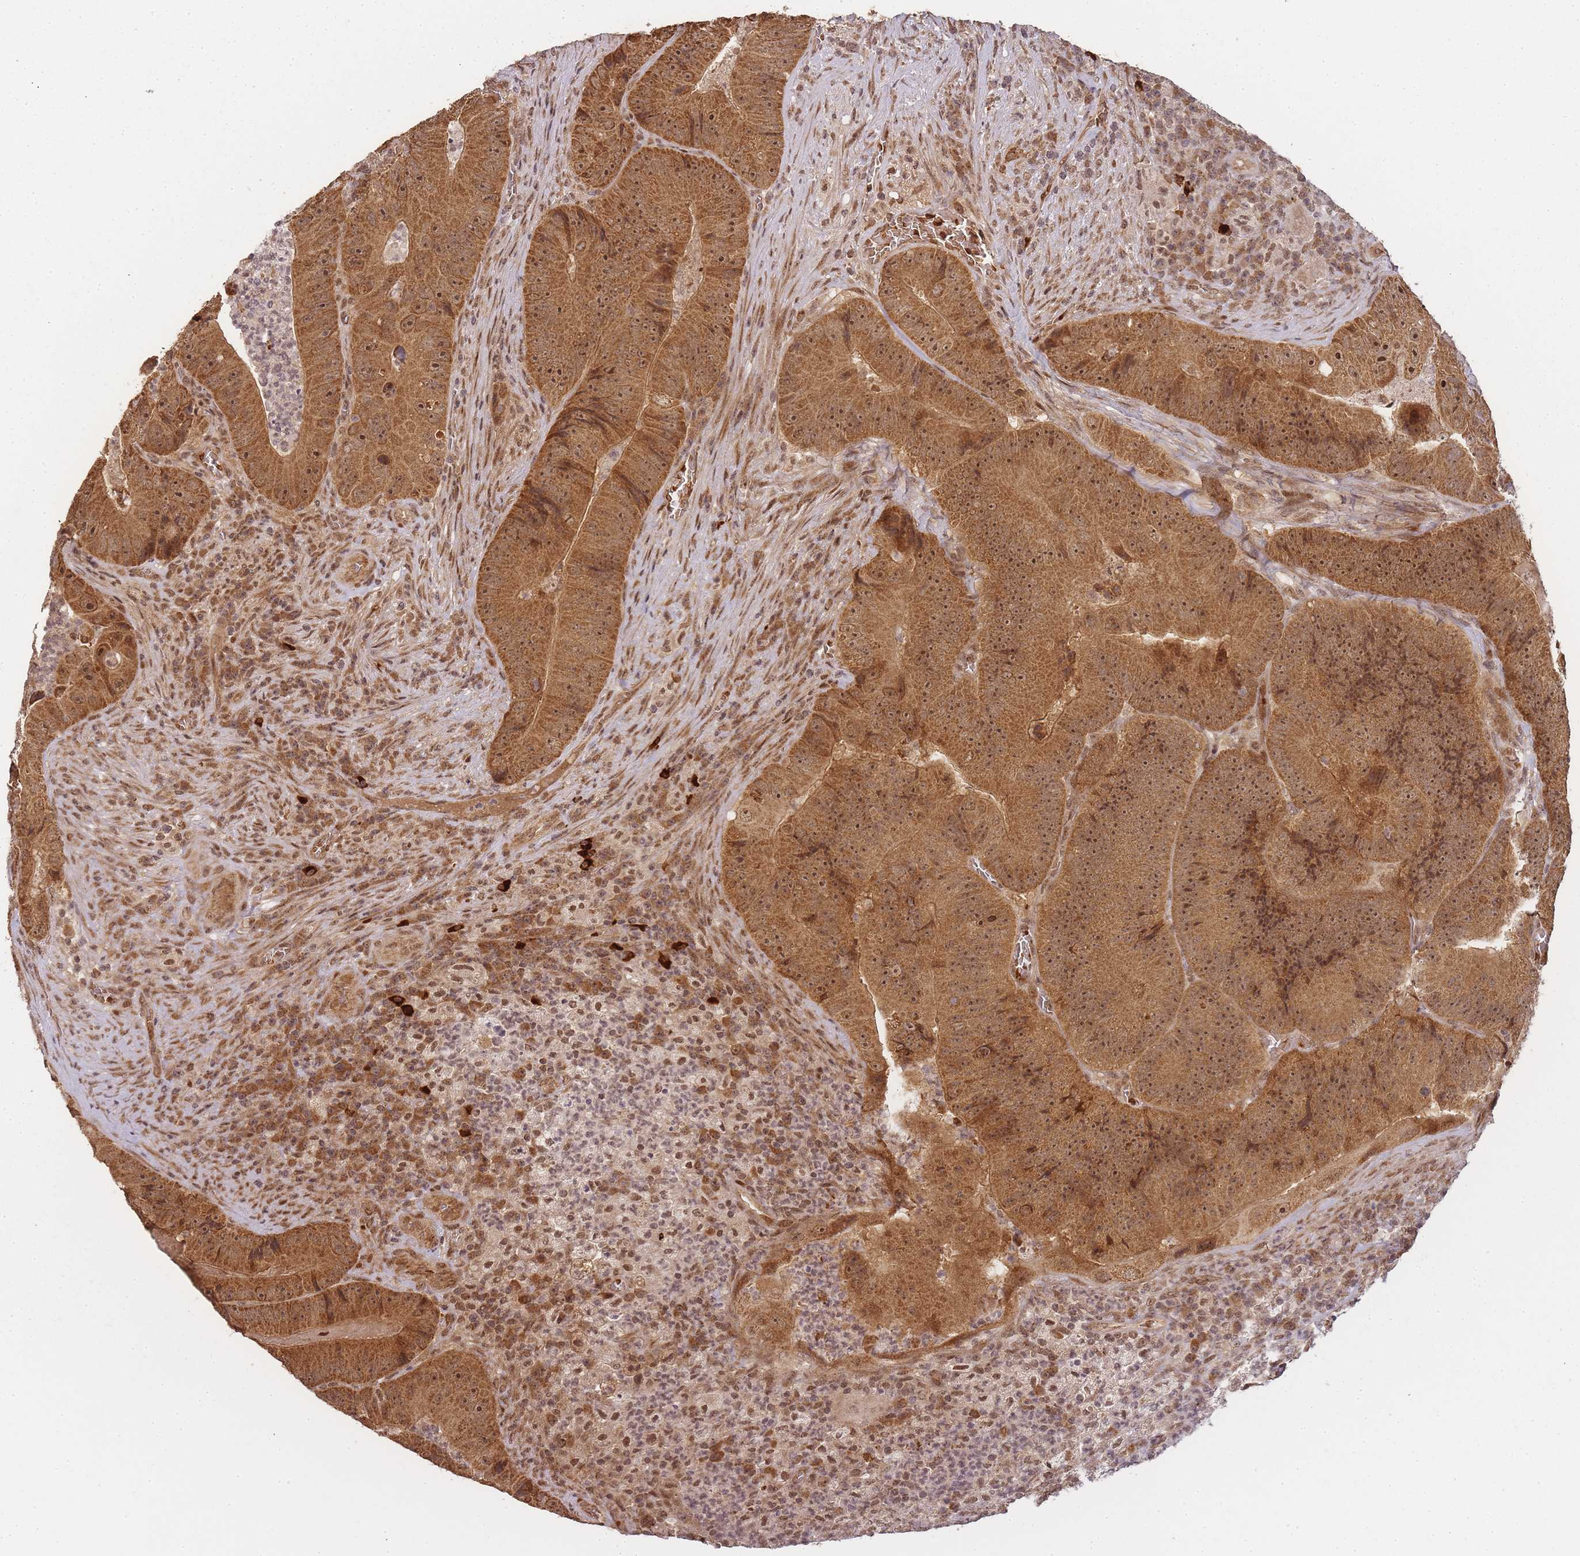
{"staining": {"intensity": "moderate", "quantity": ">75%", "location": "cytoplasmic/membranous,nuclear"}, "tissue": "colorectal cancer", "cell_type": "Tumor cells", "image_type": "cancer", "snomed": [{"axis": "morphology", "description": "Adenocarcinoma, NOS"}, {"axis": "topography", "description": "Colon"}], "caption": "Immunohistochemical staining of colorectal cancer (adenocarcinoma) displays medium levels of moderate cytoplasmic/membranous and nuclear protein positivity in about >75% of tumor cells. (IHC, brightfield microscopy, high magnification).", "gene": "ZNF497", "patient": {"sex": "female", "age": 86}}